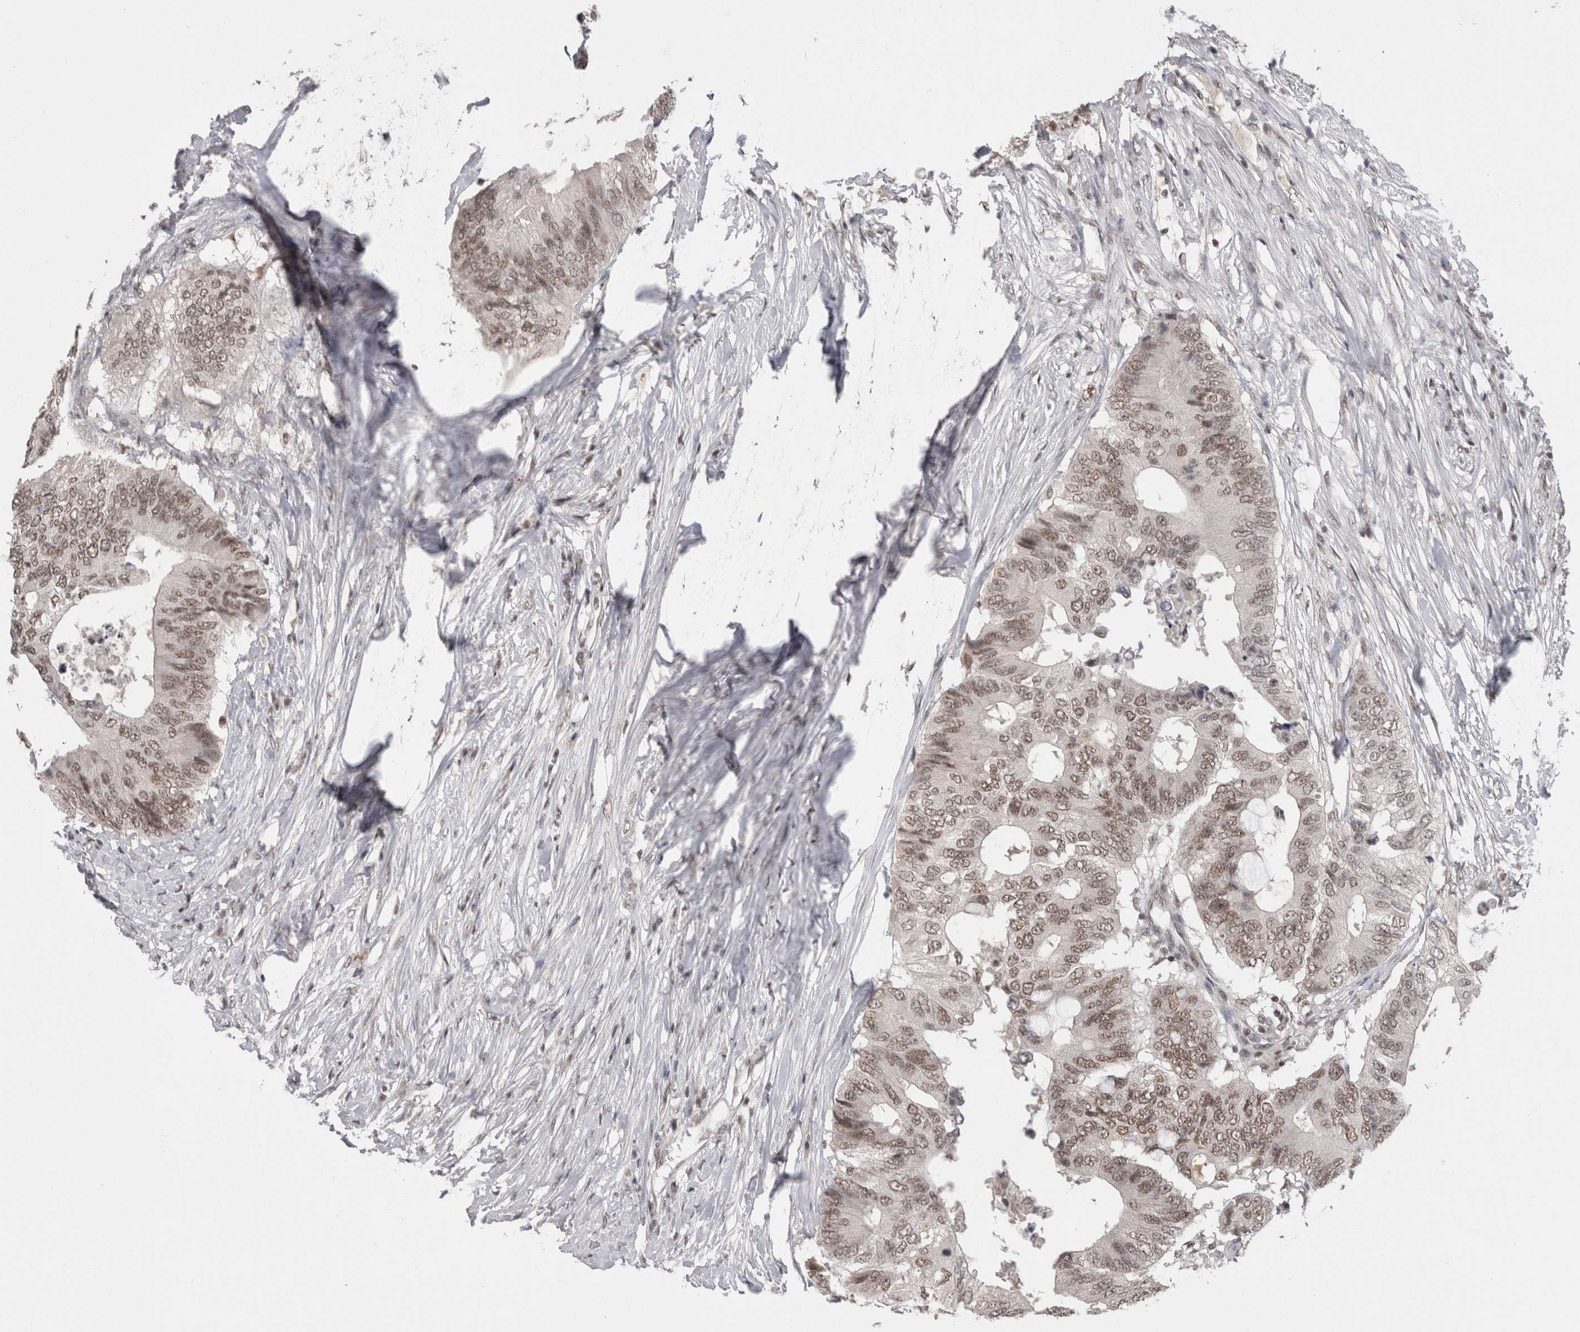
{"staining": {"intensity": "moderate", "quantity": "25%-75%", "location": "nuclear"}, "tissue": "colorectal cancer", "cell_type": "Tumor cells", "image_type": "cancer", "snomed": [{"axis": "morphology", "description": "Adenocarcinoma, NOS"}, {"axis": "topography", "description": "Colon"}], "caption": "Immunohistochemistry photomicrograph of colorectal adenocarcinoma stained for a protein (brown), which demonstrates medium levels of moderate nuclear positivity in approximately 25%-75% of tumor cells.", "gene": "DAXX", "patient": {"sex": "male", "age": 71}}